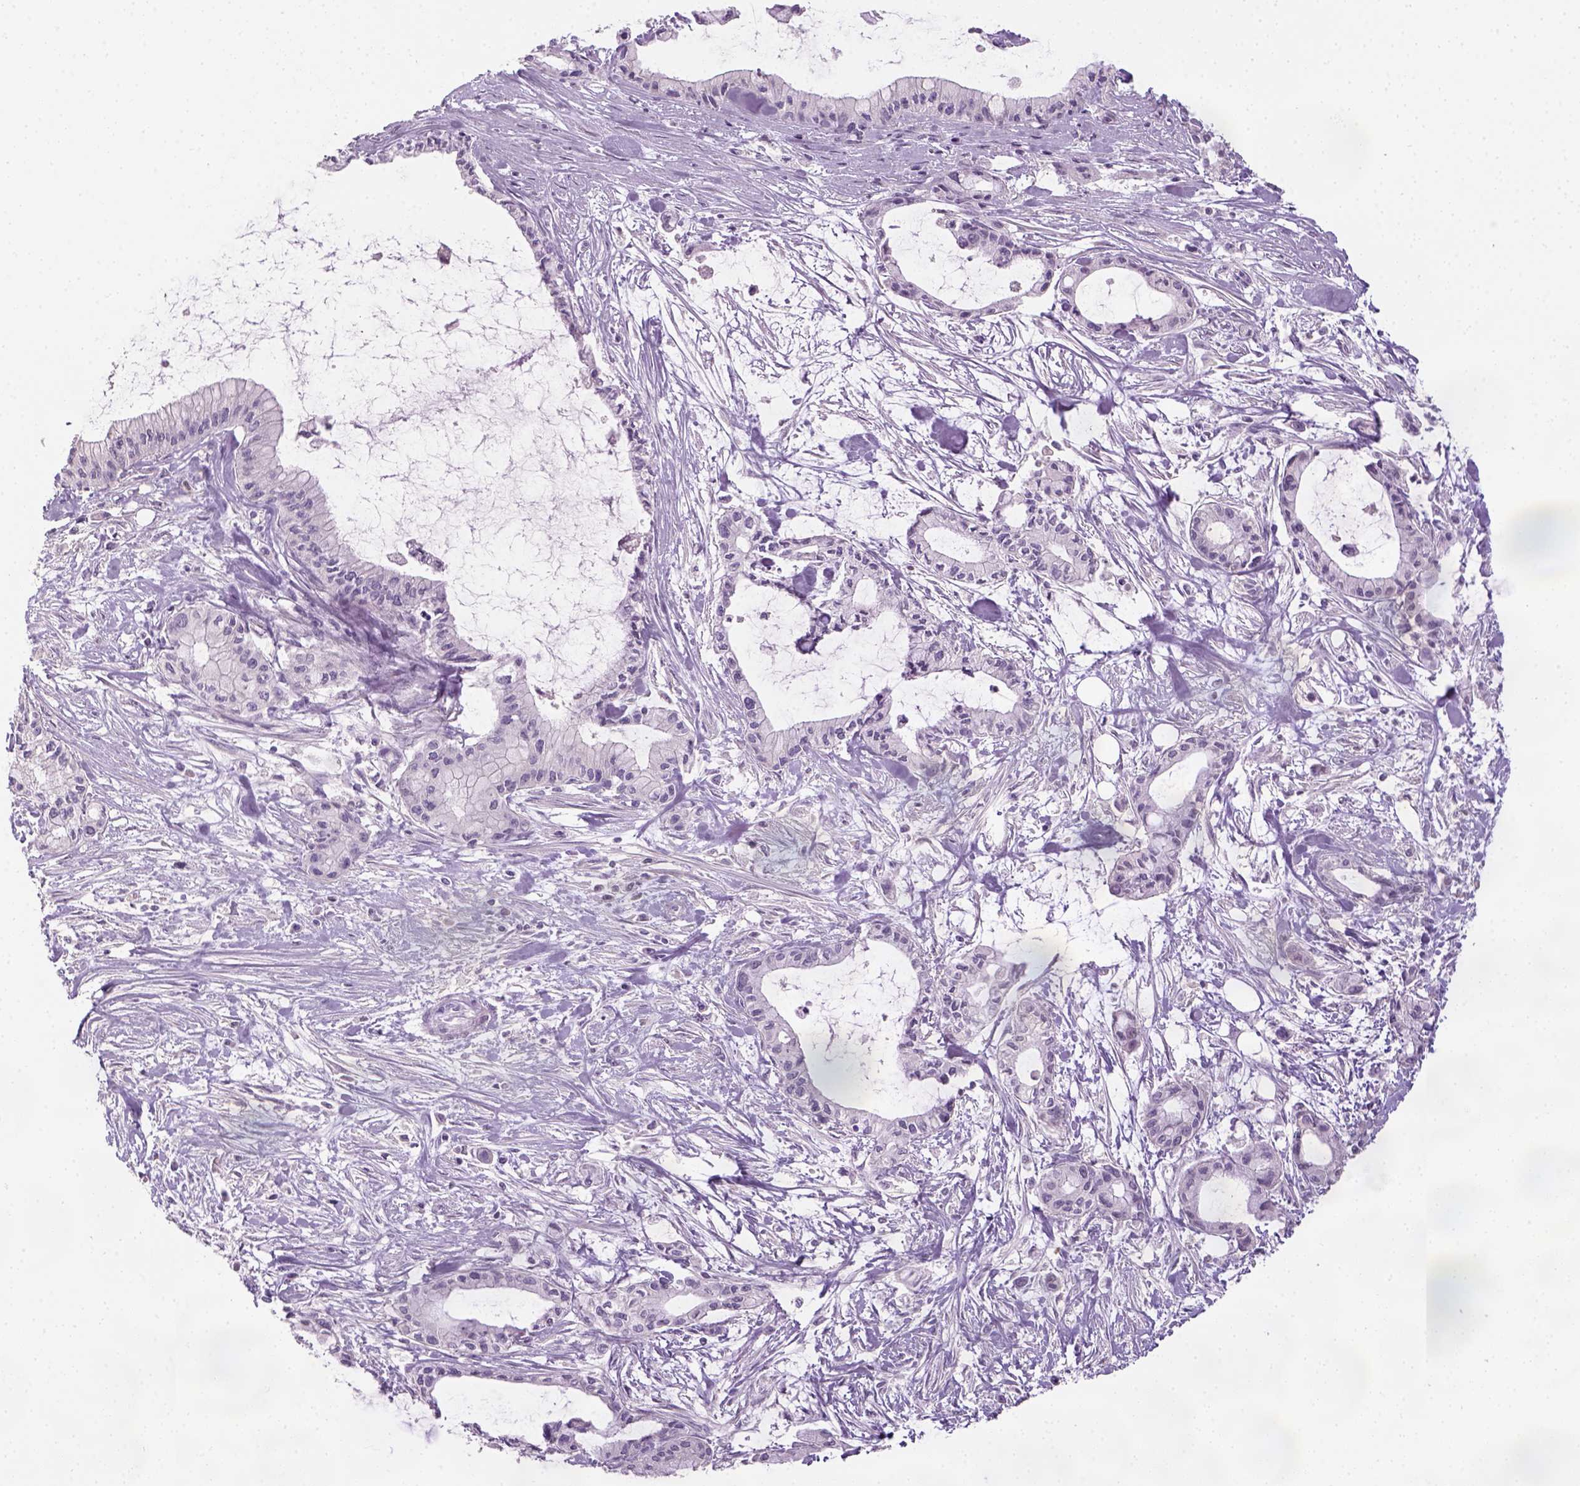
{"staining": {"intensity": "negative", "quantity": "none", "location": "none"}, "tissue": "pancreatic cancer", "cell_type": "Tumor cells", "image_type": "cancer", "snomed": [{"axis": "morphology", "description": "Adenocarcinoma, NOS"}, {"axis": "topography", "description": "Pancreas"}], "caption": "High power microscopy micrograph of an immunohistochemistry (IHC) image of adenocarcinoma (pancreatic), revealing no significant expression in tumor cells.", "gene": "GFI1B", "patient": {"sex": "male", "age": 48}}